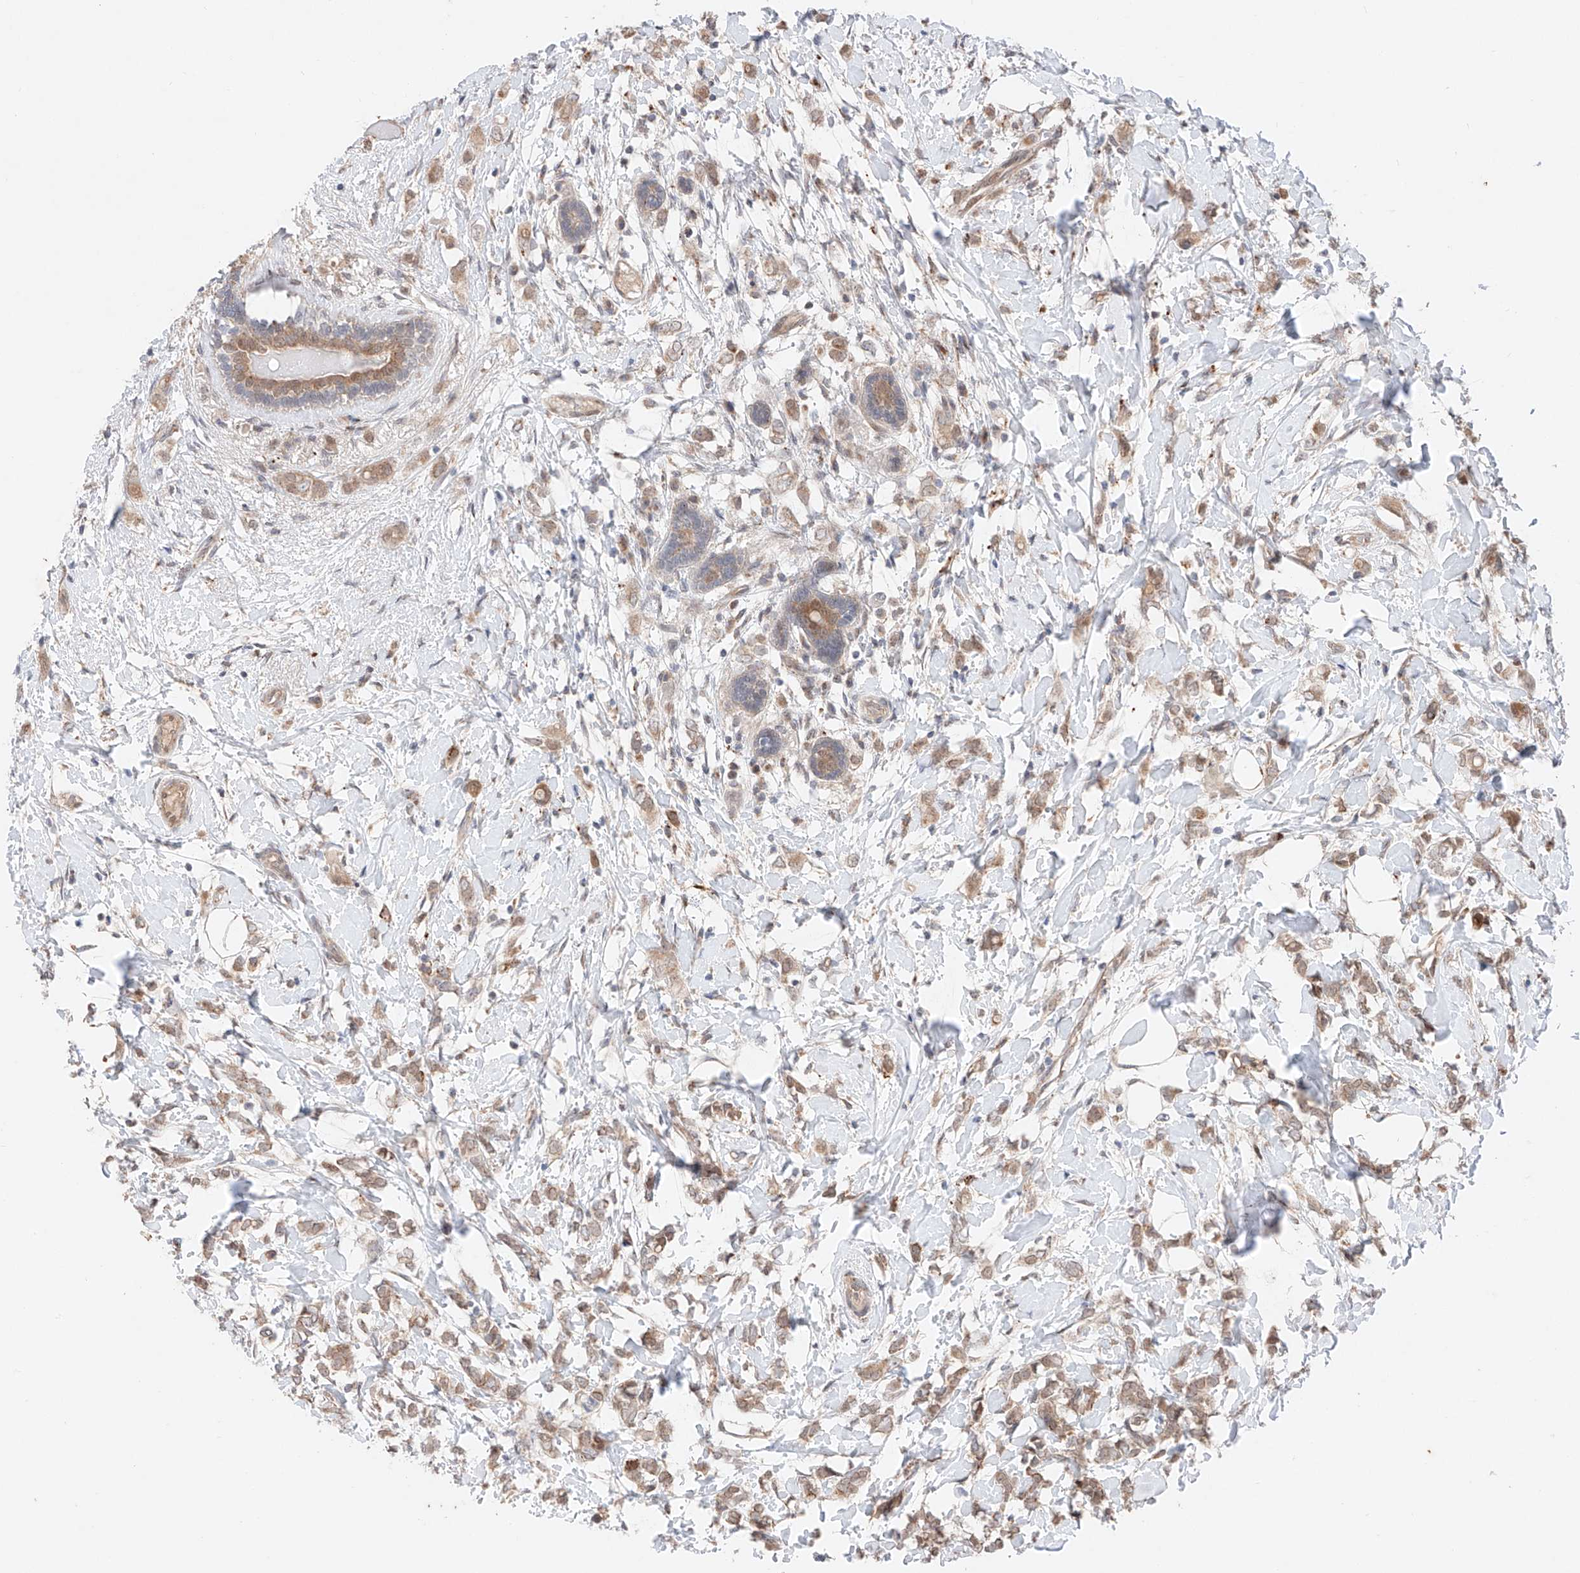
{"staining": {"intensity": "moderate", "quantity": ">75%", "location": "cytoplasmic/membranous"}, "tissue": "breast cancer", "cell_type": "Tumor cells", "image_type": "cancer", "snomed": [{"axis": "morphology", "description": "Normal tissue, NOS"}, {"axis": "morphology", "description": "Lobular carcinoma"}, {"axis": "topography", "description": "Breast"}], "caption": "A photomicrograph of breast cancer (lobular carcinoma) stained for a protein reveals moderate cytoplasmic/membranous brown staining in tumor cells.", "gene": "GCNT1", "patient": {"sex": "female", "age": 47}}